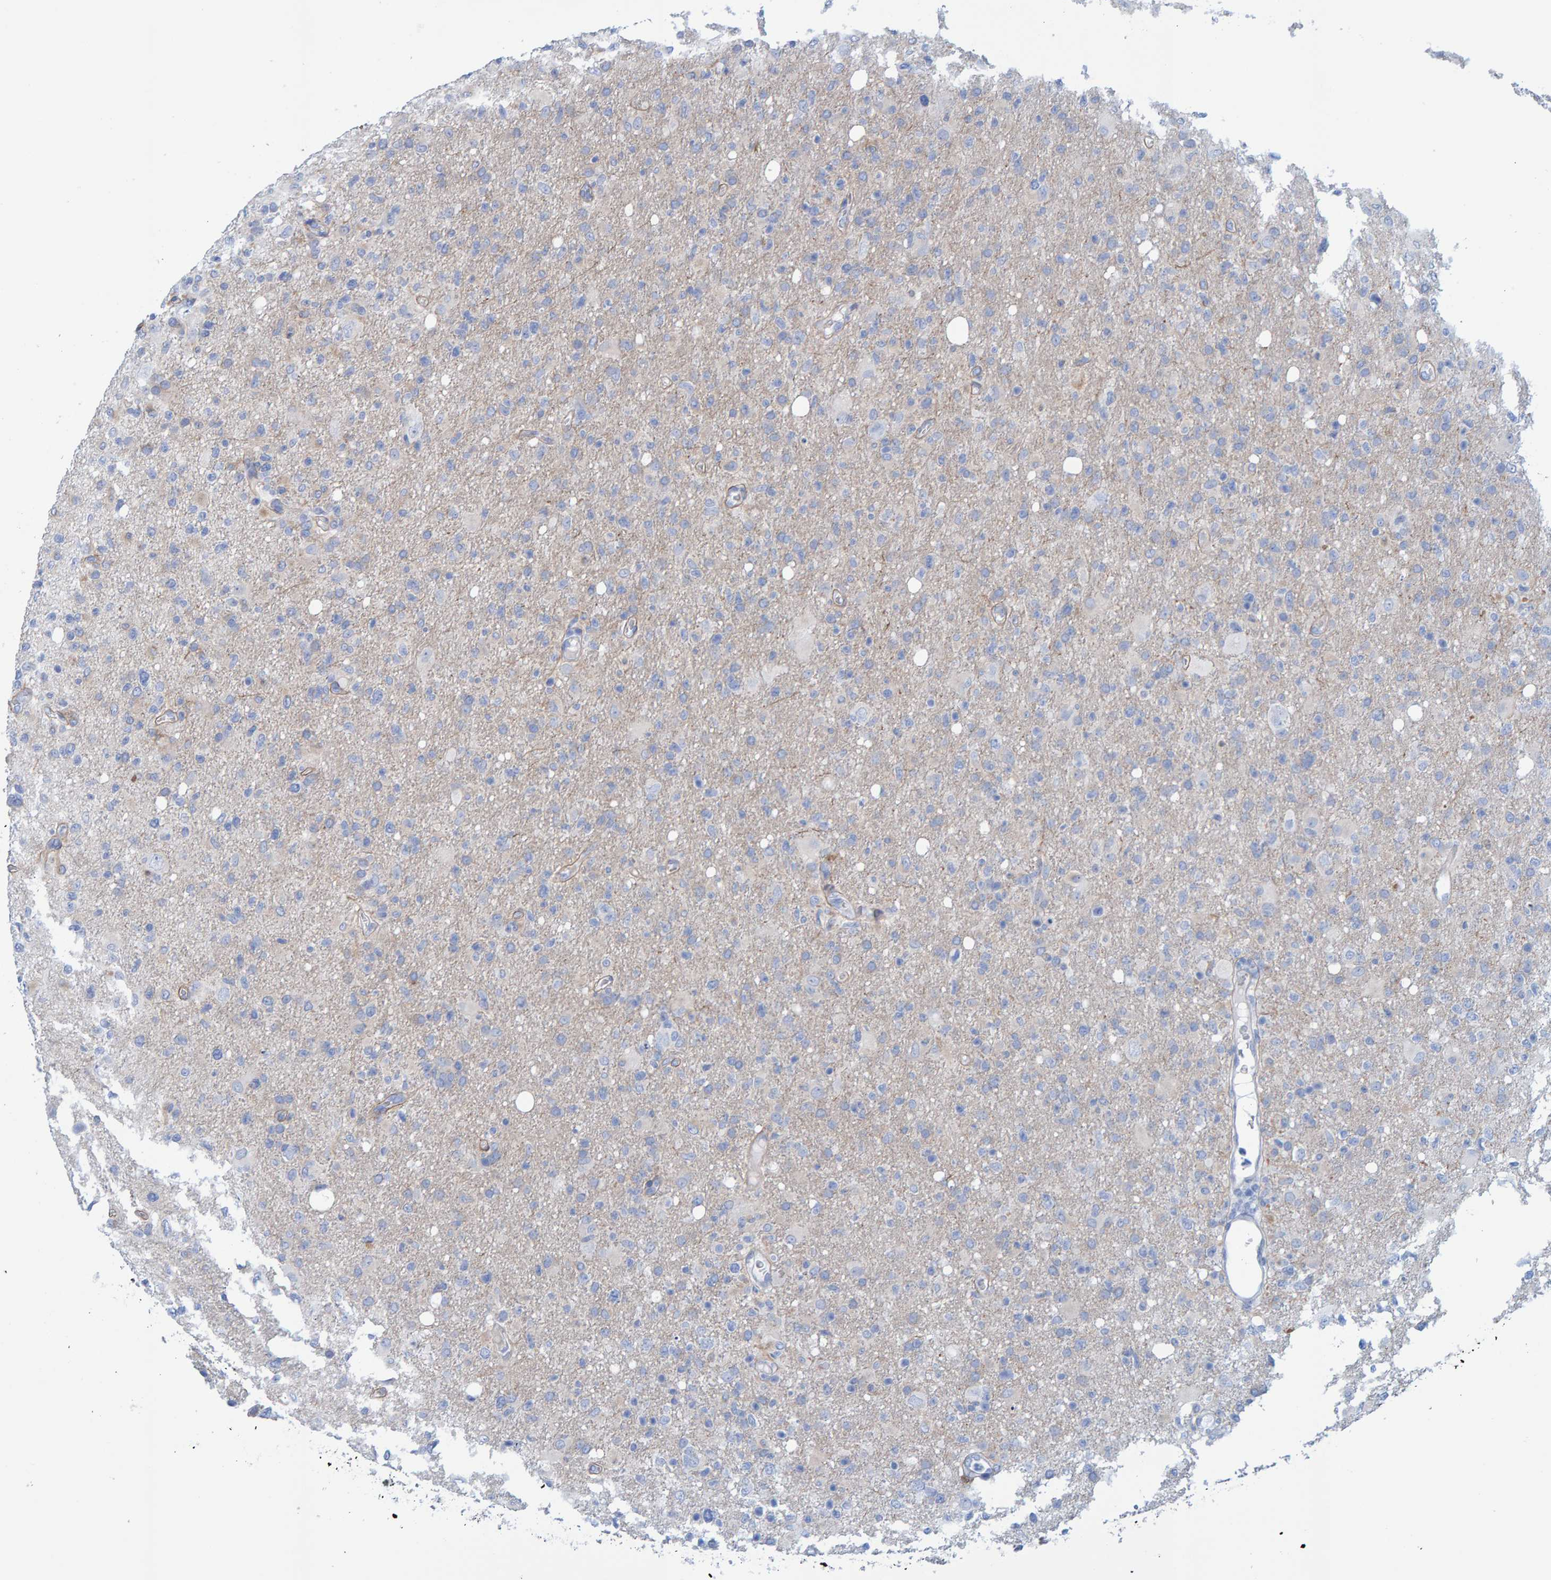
{"staining": {"intensity": "negative", "quantity": "none", "location": "none"}, "tissue": "glioma", "cell_type": "Tumor cells", "image_type": "cancer", "snomed": [{"axis": "morphology", "description": "Glioma, malignant, High grade"}, {"axis": "topography", "description": "Brain"}], "caption": "This is an IHC image of high-grade glioma (malignant). There is no expression in tumor cells.", "gene": "JAKMIP3", "patient": {"sex": "female", "age": 57}}